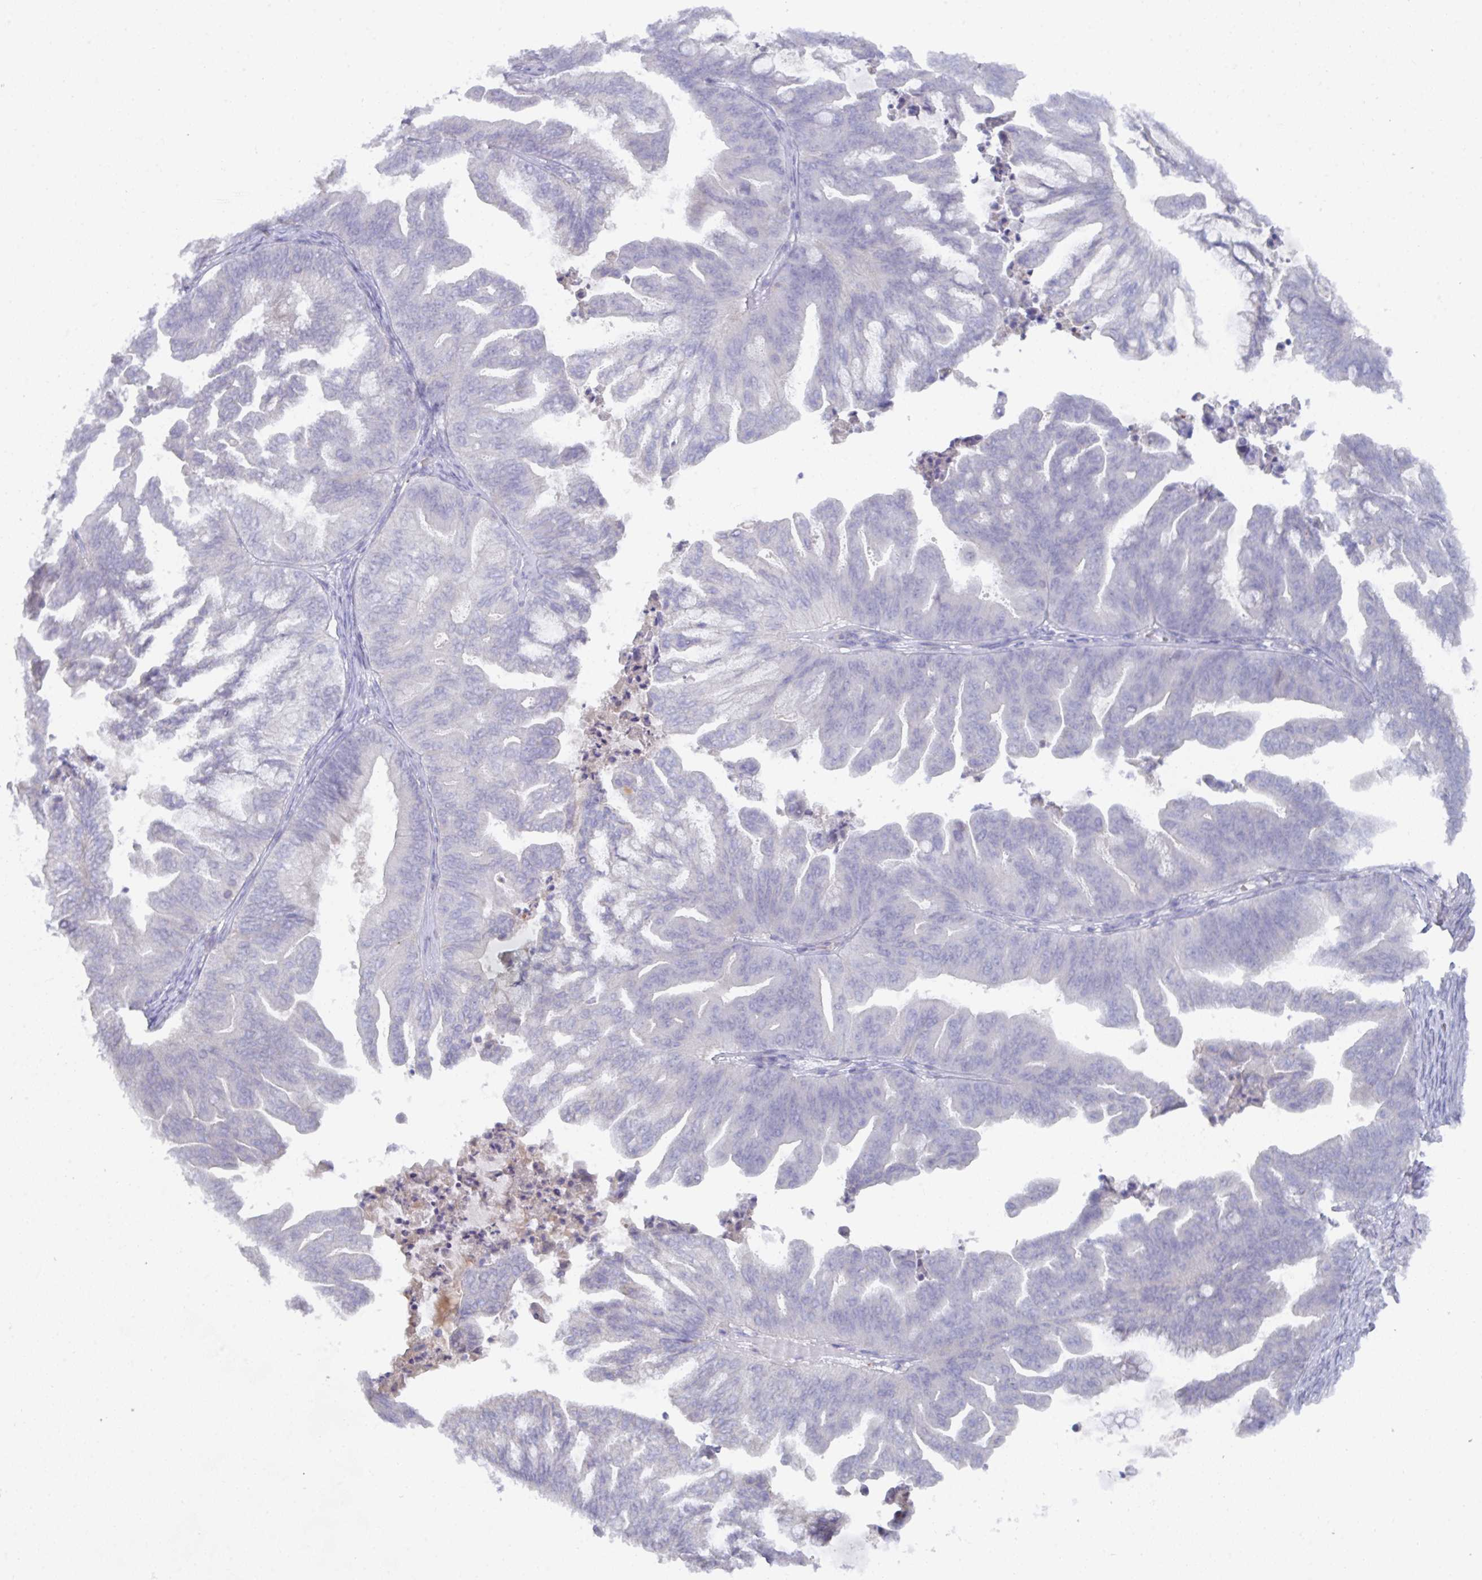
{"staining": {"intensity": "negative", "quantity": "none", "location": "none"}, "tissue": "ovarian cancer", "cell_type": "Tumor cells", "image_type": "cancer", "snomed": [{"axis": "morphology", "description": "Cystadenocarcinoma, mucinous, NOS"}, {"axis": "topography", "description": "Ovary"}], "caption": "DAB immunohistochemical staining of ovarian cancer (mucinous cystadenocarcinoma) exhibits no significant expression in tumor cells. (Brightfield microscopy of DAB IHC at high magnification).", "gene": "KCNK5", "patient": {"sex": "female", "age": 67}}